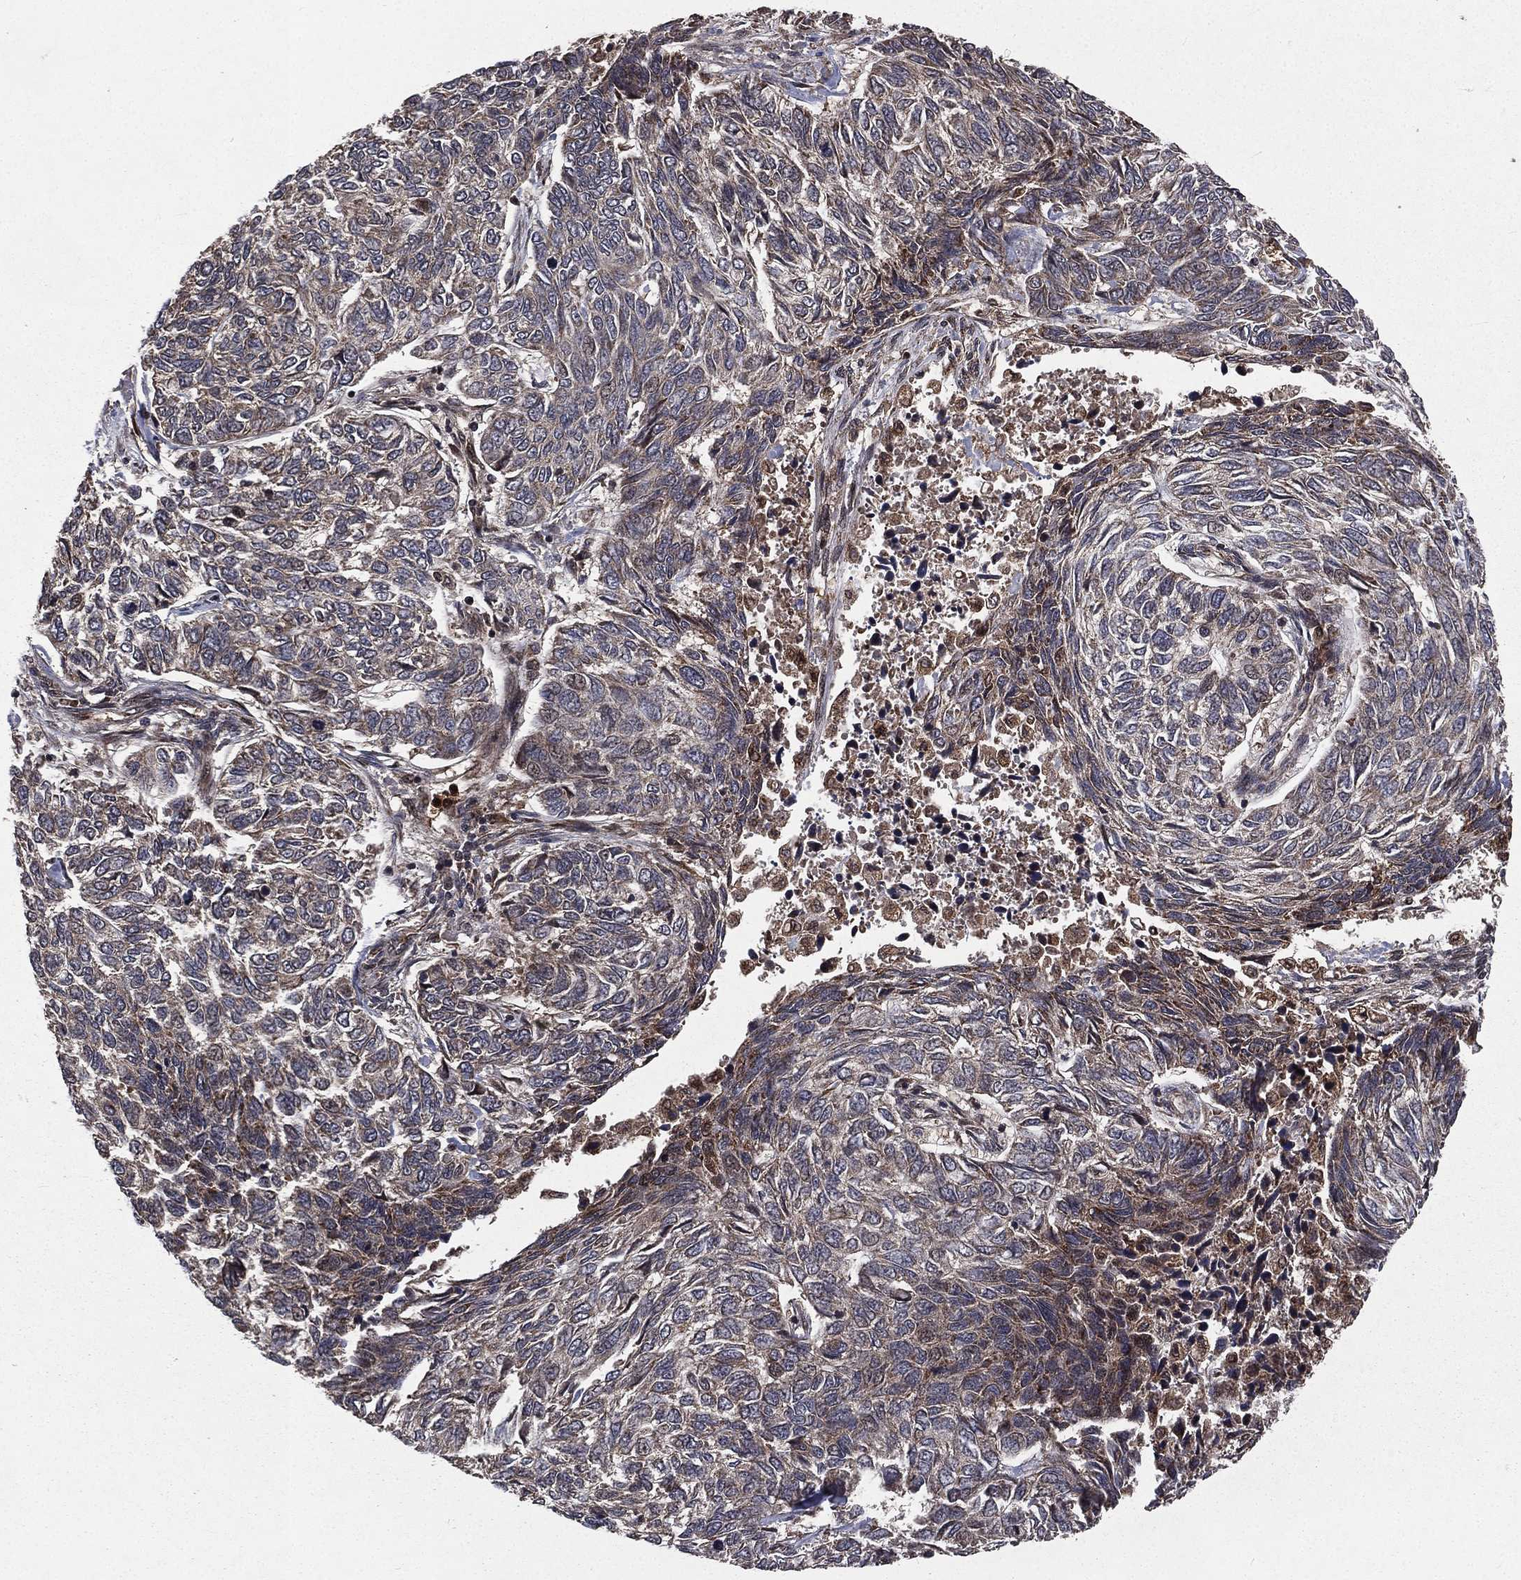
{"staining": {"intensity": "weak", "quantity": "25%-75%", "location": "cytoplasmic/membranous"}, "tissue": "skin cancer", "cell_type": "Tumor cells", "image_type": "cancer", "snomed": [{"axis": "morphology", "description": "Basal cell carcinoma"}, {"axis": "topography", "description": "Skin"}], "caption": "Immunohistochemistry (IHC) histopathology image of neoplastic tissue: skin cancer stained using IHC exhibits low levels of weak protein expression localized specifically in the cytoplasmic/membranous of tumor cells, appearing as a cytoplasmic/membranous brown color.", "gene": "LENG8", "patient": {"sex": "female", "age": 65}}